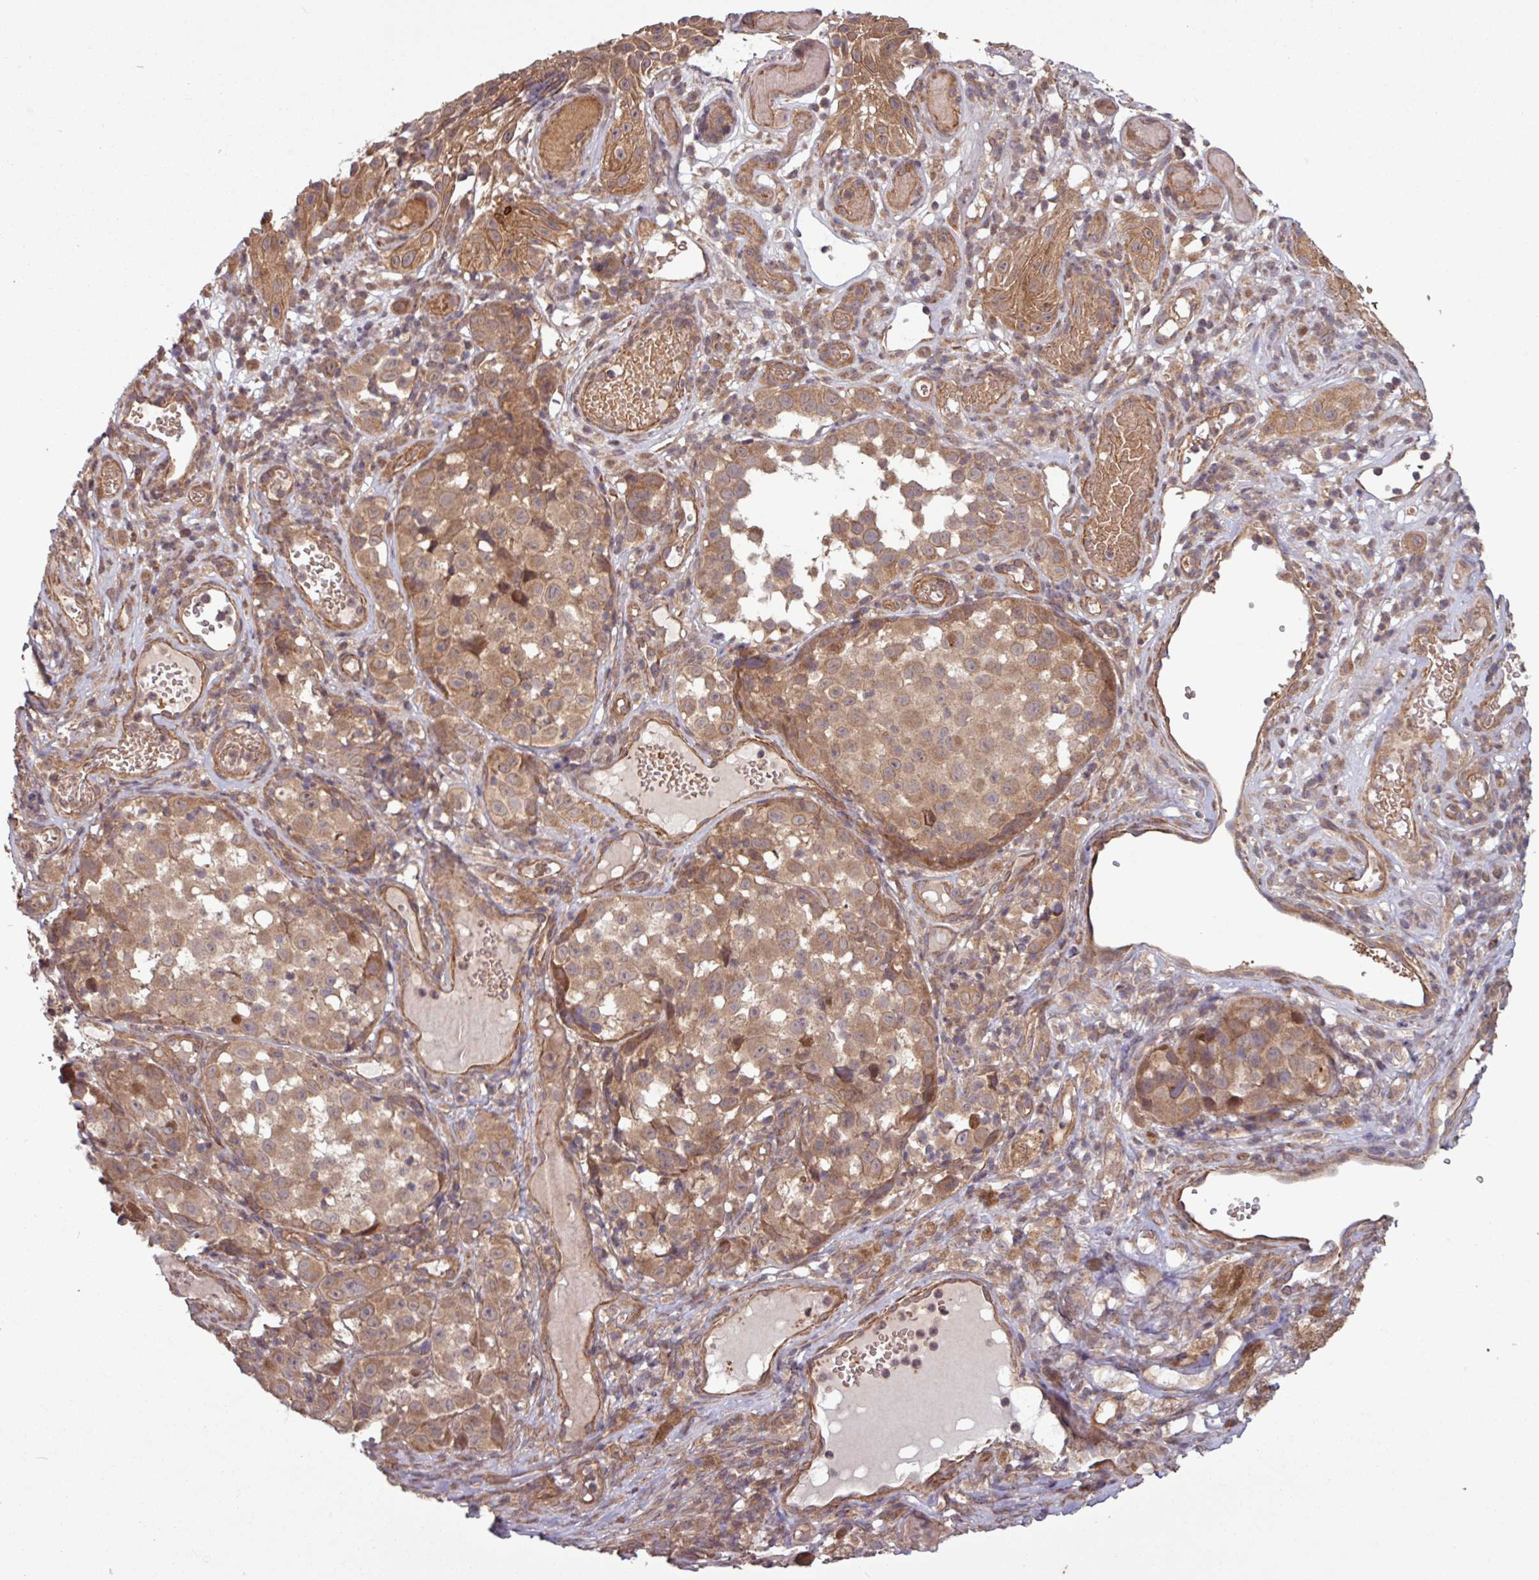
{"staining": {"intensity": "moderate", "quantity": ">75%", "location": "cytoplasmic/membranous"}, "tissue": "melanoma", "cell_type": "Tumor cells", "image_type": "cancer", "snomed": [{"axis": "morphology", "description": "Malignant melanoma, NOS"}, {"axis": "topography", "description": "Skin"}], "caption": "Protein expression analysis of malignant melanoma exhibits moderate cytoplasmic/membranous staining in approximately >75% of tumor cells. (Brightfield microscopy of DAB IHC at high magnification).", "gene": "TRABD2A", "patient": {"sex": "male", "age": 64}}